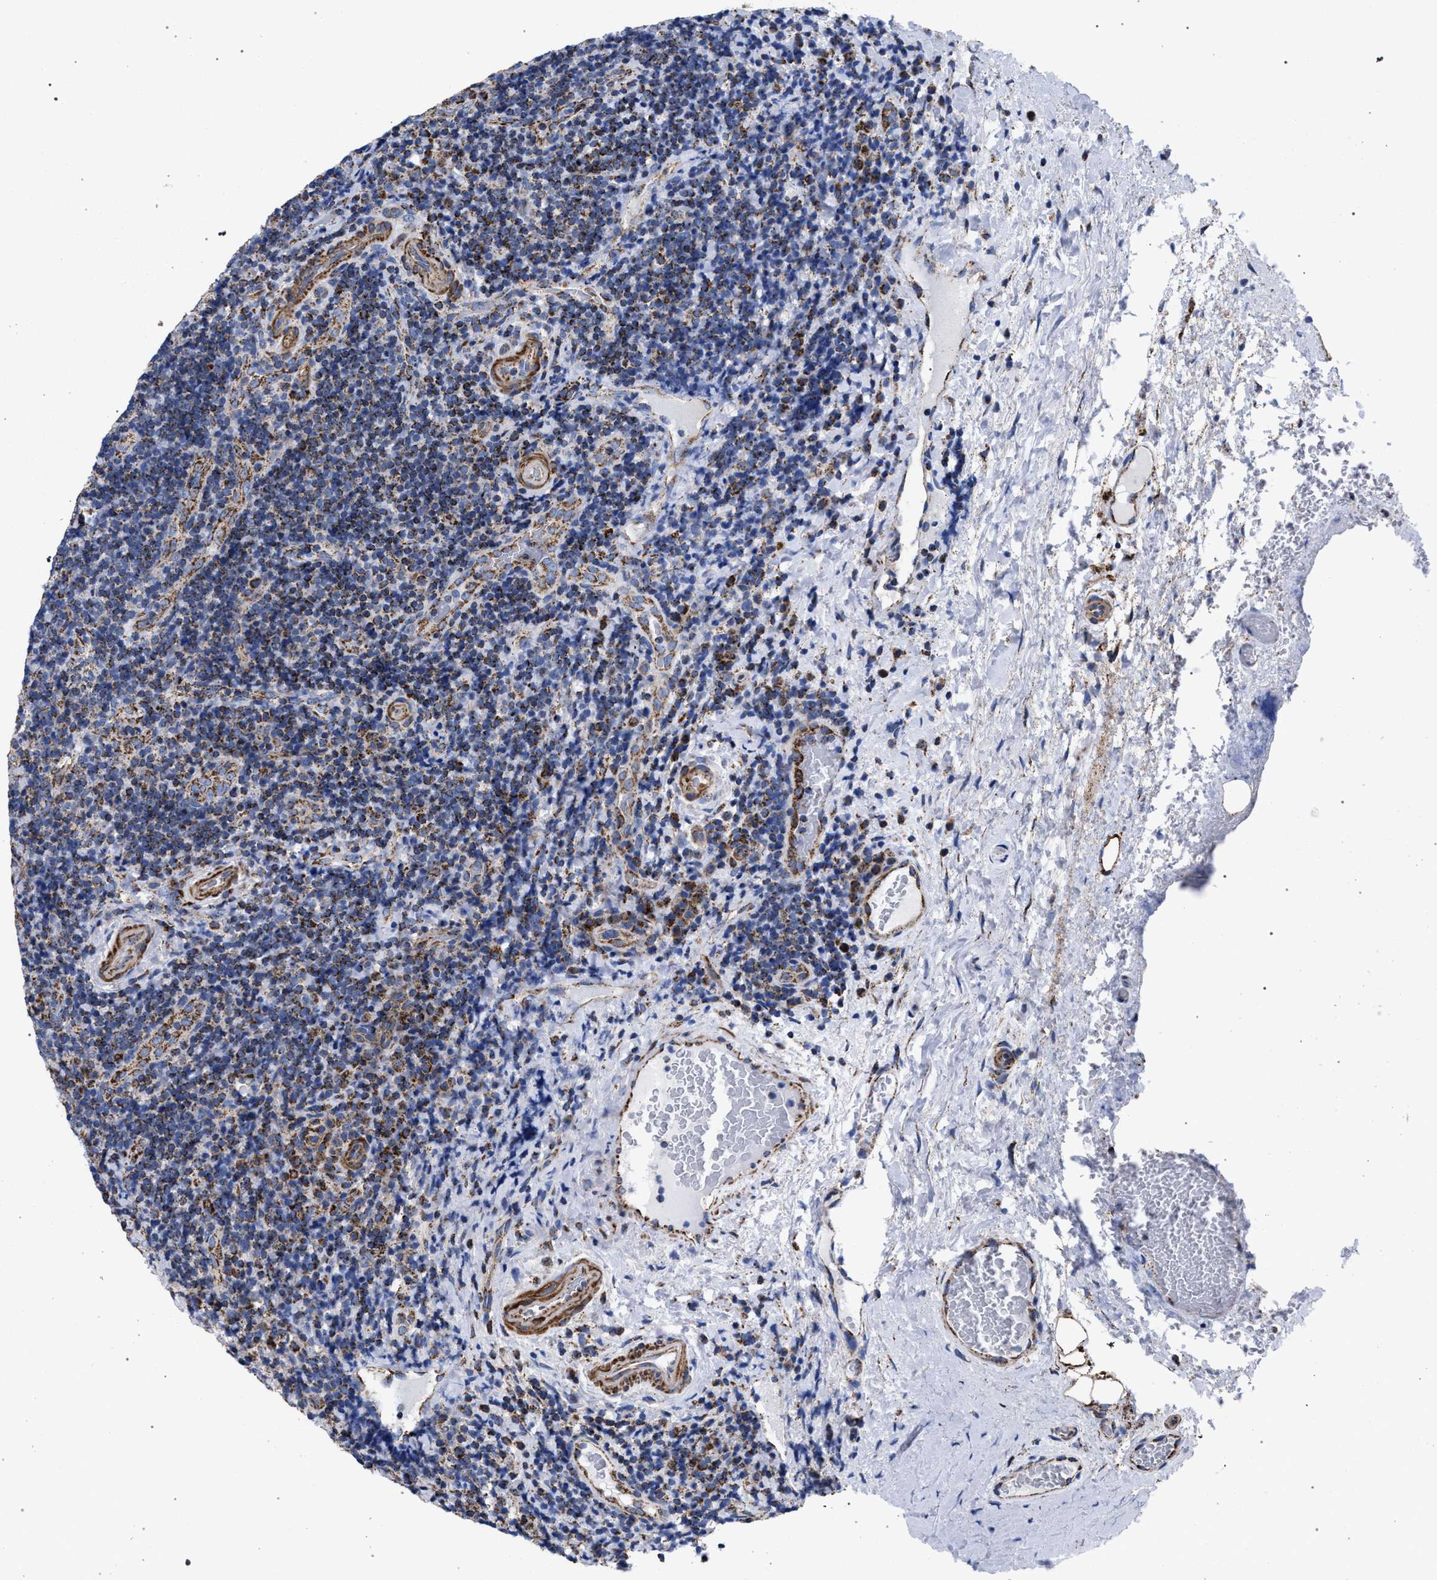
{"staining": {"intensity": "moderate", "quantity": "25%-75%", "location": "cytoplasmic/membranous"}, "tissue": "lymphoma", "cell_type": "Tumor cells", "image_type": "cancer", "snomed": [{"axis": "morphology", "description": "Malignant lymphoma, non-Hodgkin's type, High grade"}, {"axis": "topography", "description": "Tonsil"}], "caption": "Immunohistochemistry (IHC) photomicrograph of neoplastic tissue: human malignant lymphoma, non-Hodgkin's type (high-grade) stained using IHC displays medium levels of moderate protein expression localized specifically in the cytoplasmic/membranous of tumor cells, appearing as a cytoplasmic/membranous brown color.", "gene": "ACADS", "patient": {"sex": "female", "age": 36}}